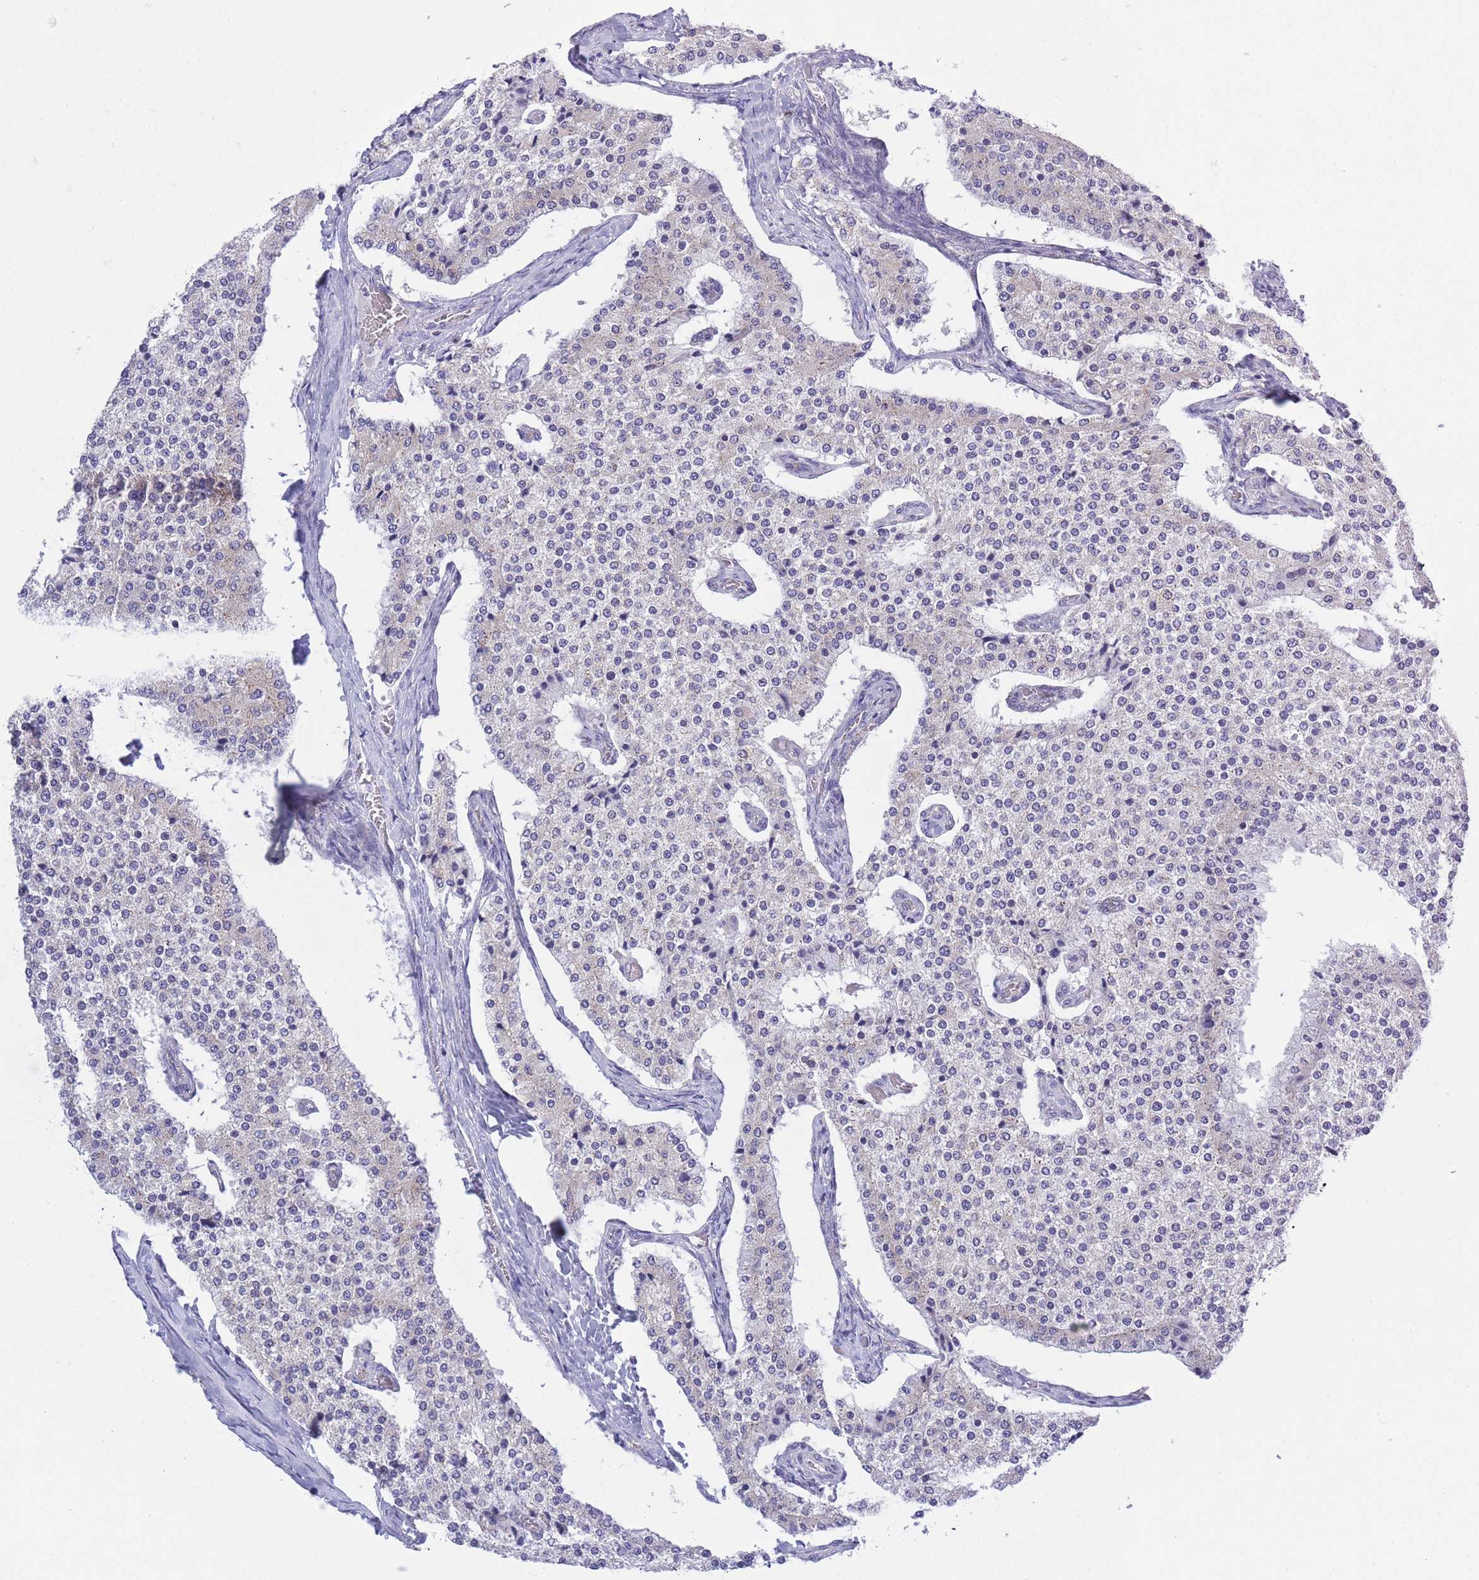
{"staining": {"intensity": "negative", "quantity": "none", "location": "none"}, "tissue": "carcinoid", "cell_type": "Tumor cells", "image_type": "cancer", "snomed": [{"axis": "morphology", "description": "Carcinoid, malignant, NOS"}, {"axis": "topography", "description": "Colon"}], "caption": "IHC micrograph of human carcinoid stained for a protein (brown), which demonstrates no expression in tumor cells.", "gene": "COPG2", "patient": {"sex": "female", "age": 52}}